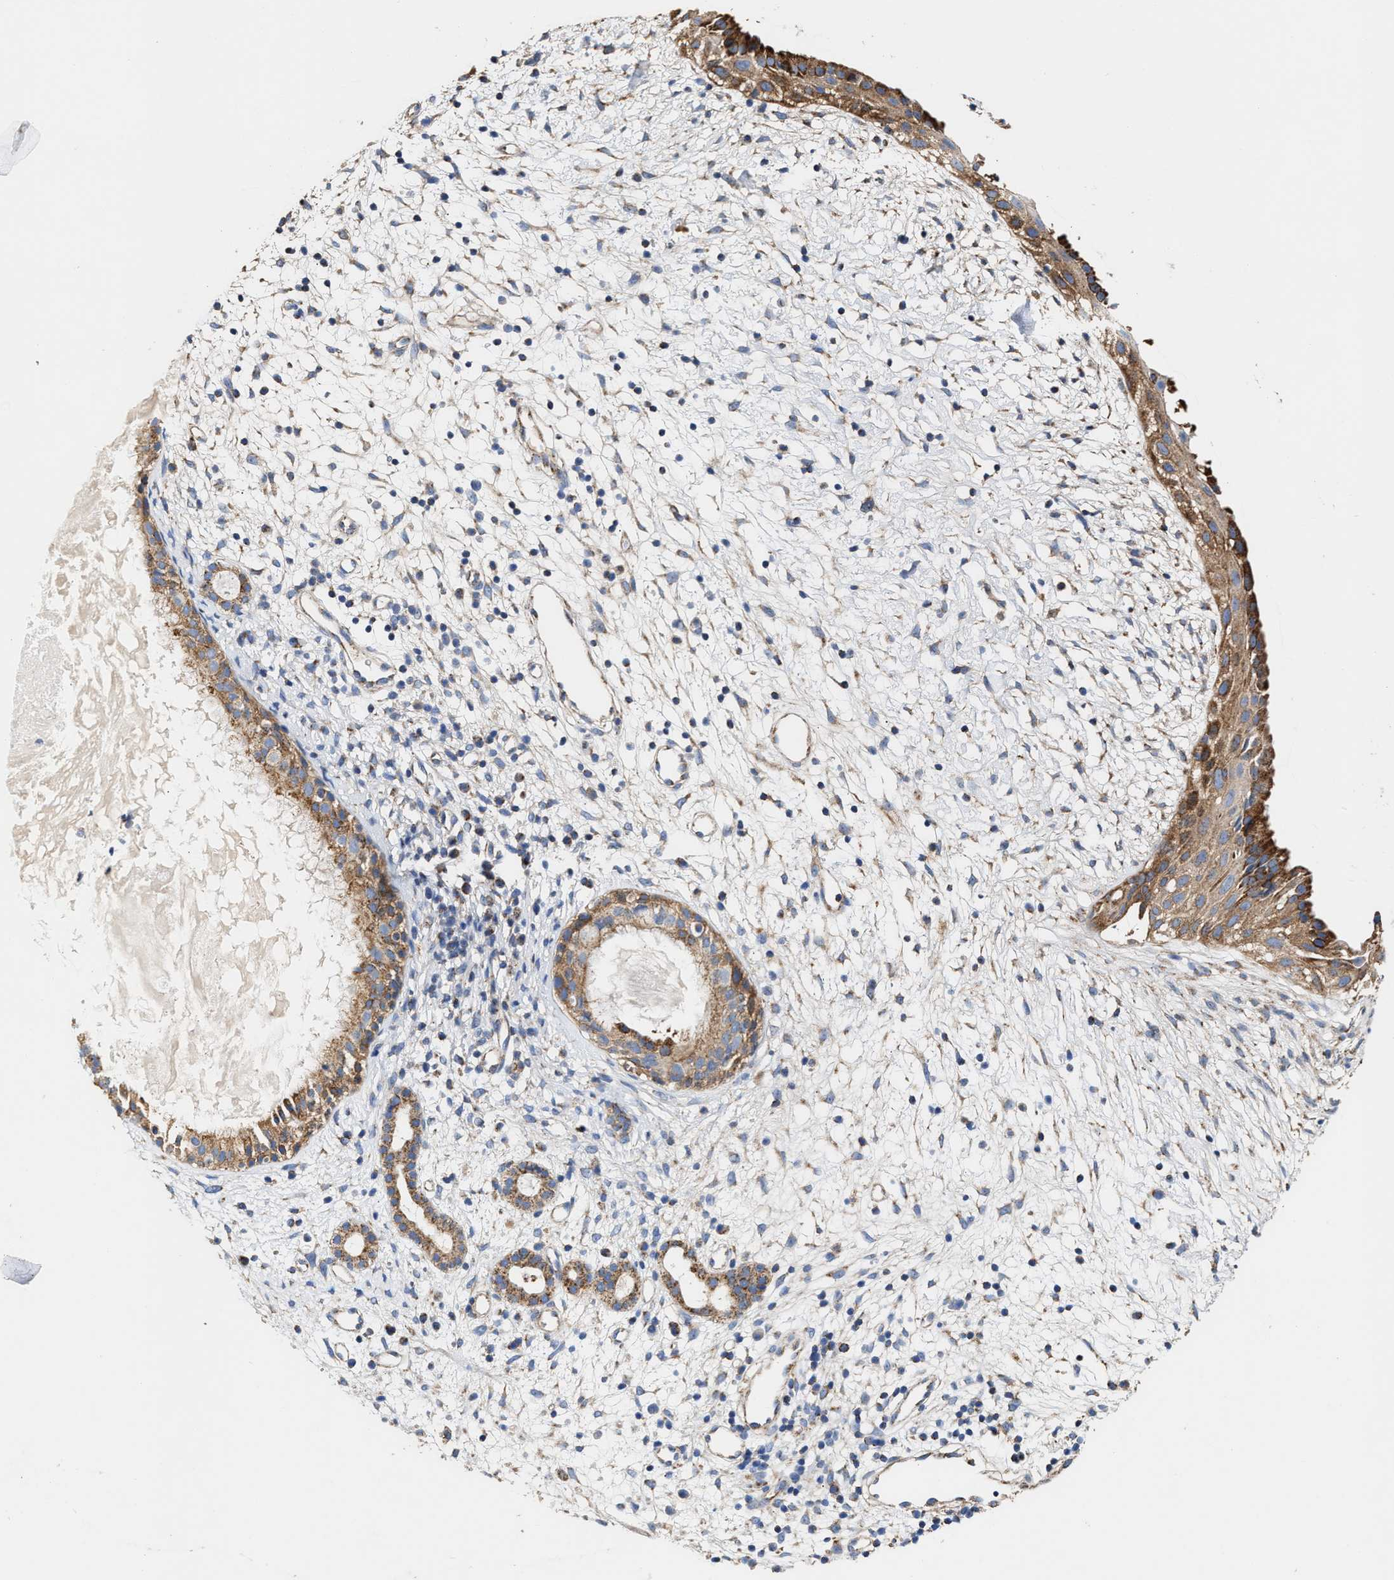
{"staining": {"intensity": "moderate", "quantity": ">75%", "location": "cytoplasmic/membranous"}, "tissue": "nasopharynx", "cell_type": "Respiratory epithelial cells", "image_type": "normal", "snomed": [{"axis": "morphology", "description": "Normal tissue, NOS"}, {"axis": "topography", "description": "Nasopharynx"}], "caption": "A brown stain highlights moderate cytoplasmic/membranous positivity of a protein in respiratory epithelial cells of unremarkable human nasopharynx. Nuclei are stained in blue.", "gene": "MECR", "patient": {"sex": "male", "age": 22}}